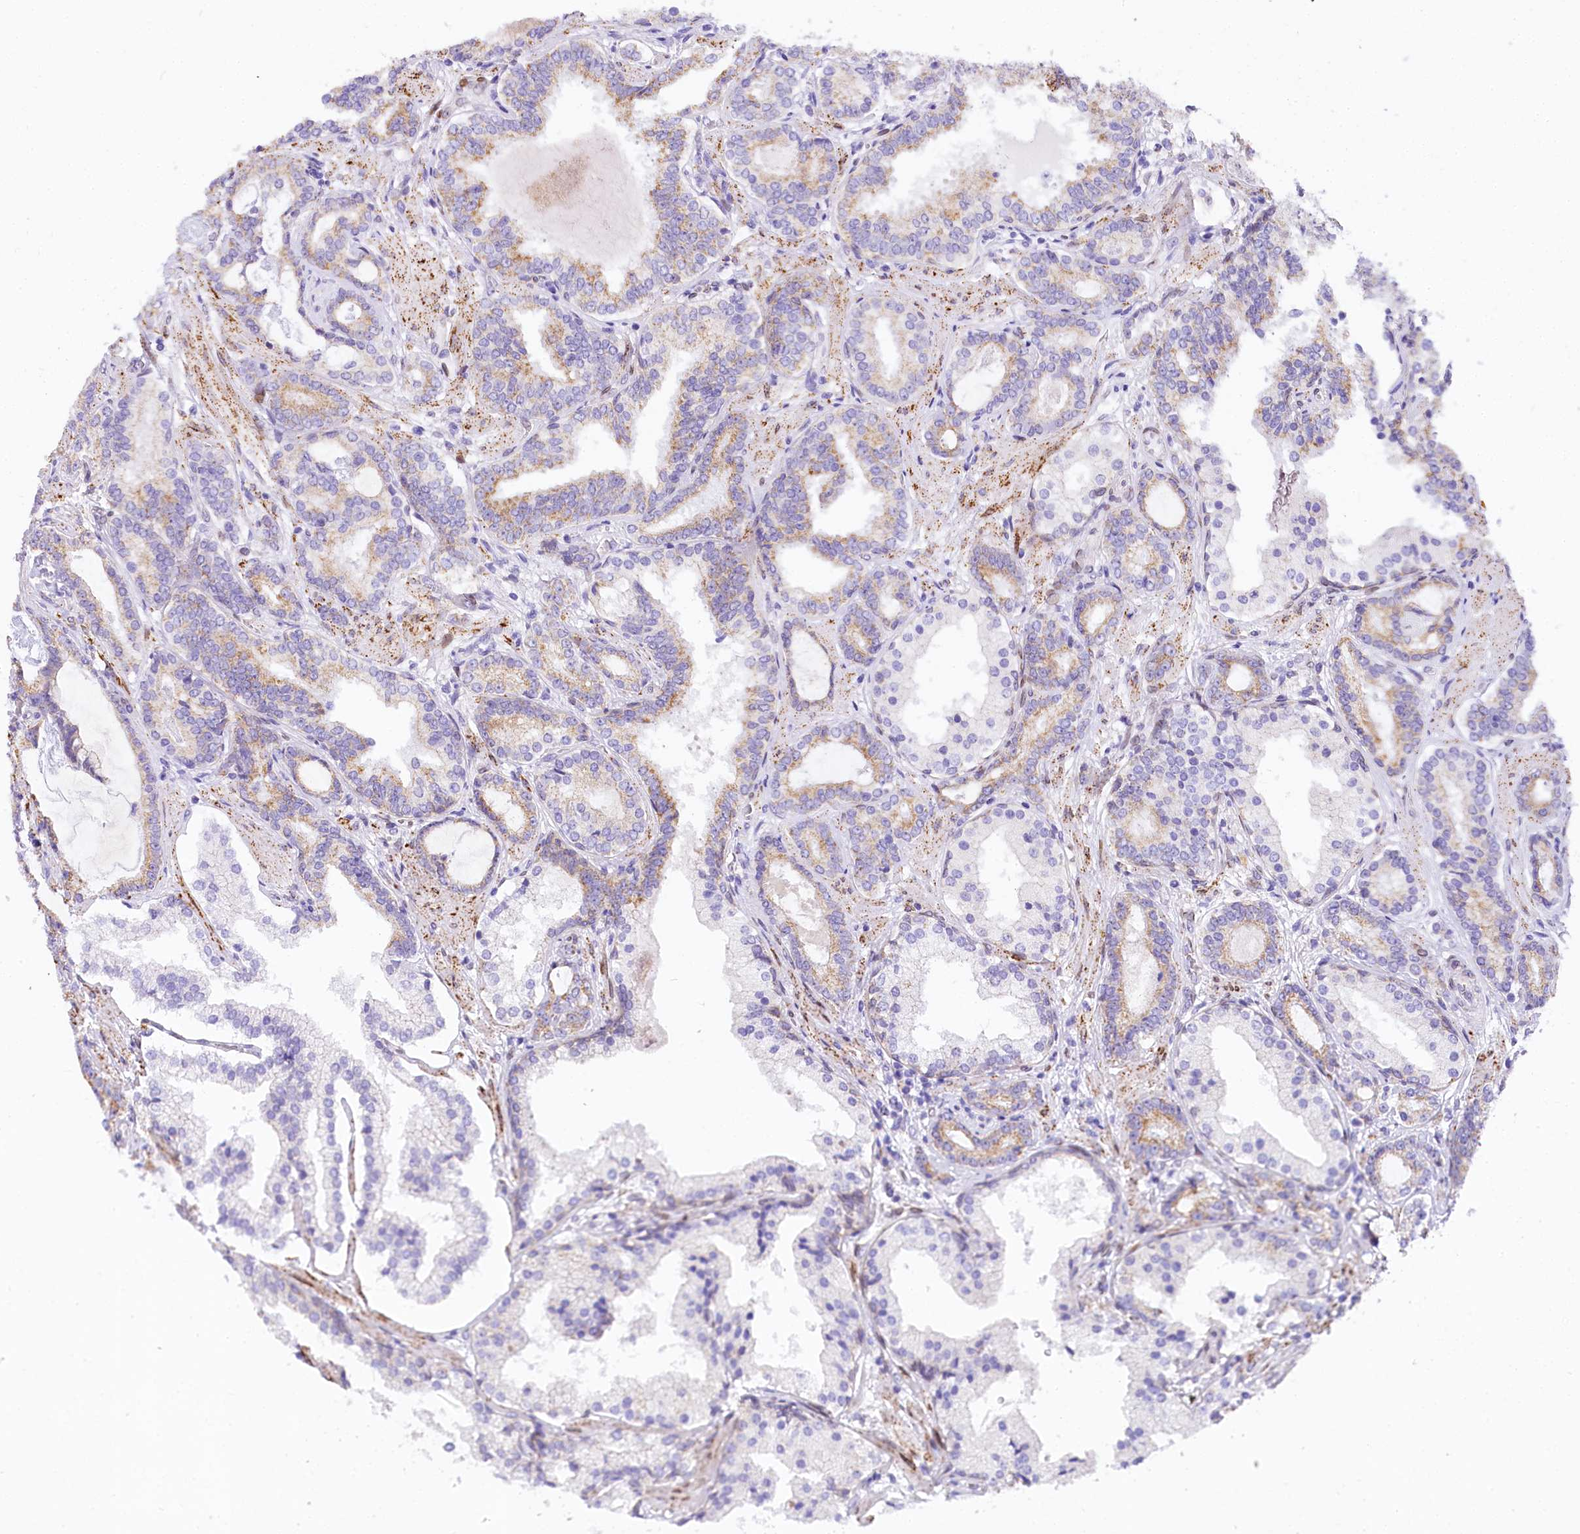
{"staining": {"intensity": "weak", "quantity": "25%-75%", "location": "cytoplasmic/membranous"}, "tissue": "prostate cancer", "cell_type": "Tumor cells", "image_type": "cancer", "snomed": [{"axis": "morphology", "description": "Adenocarcinoma, High grade"}, {"axis": "topography", "description": "Prostate"}], "caption": "Weak cytoplasmic/membranous protein positivity is seen in approximately 25%-75% of tumor cells in prostate cancer.", "gene": "PPIP5K2", "patient": {"sex": "male", "age": 58}}